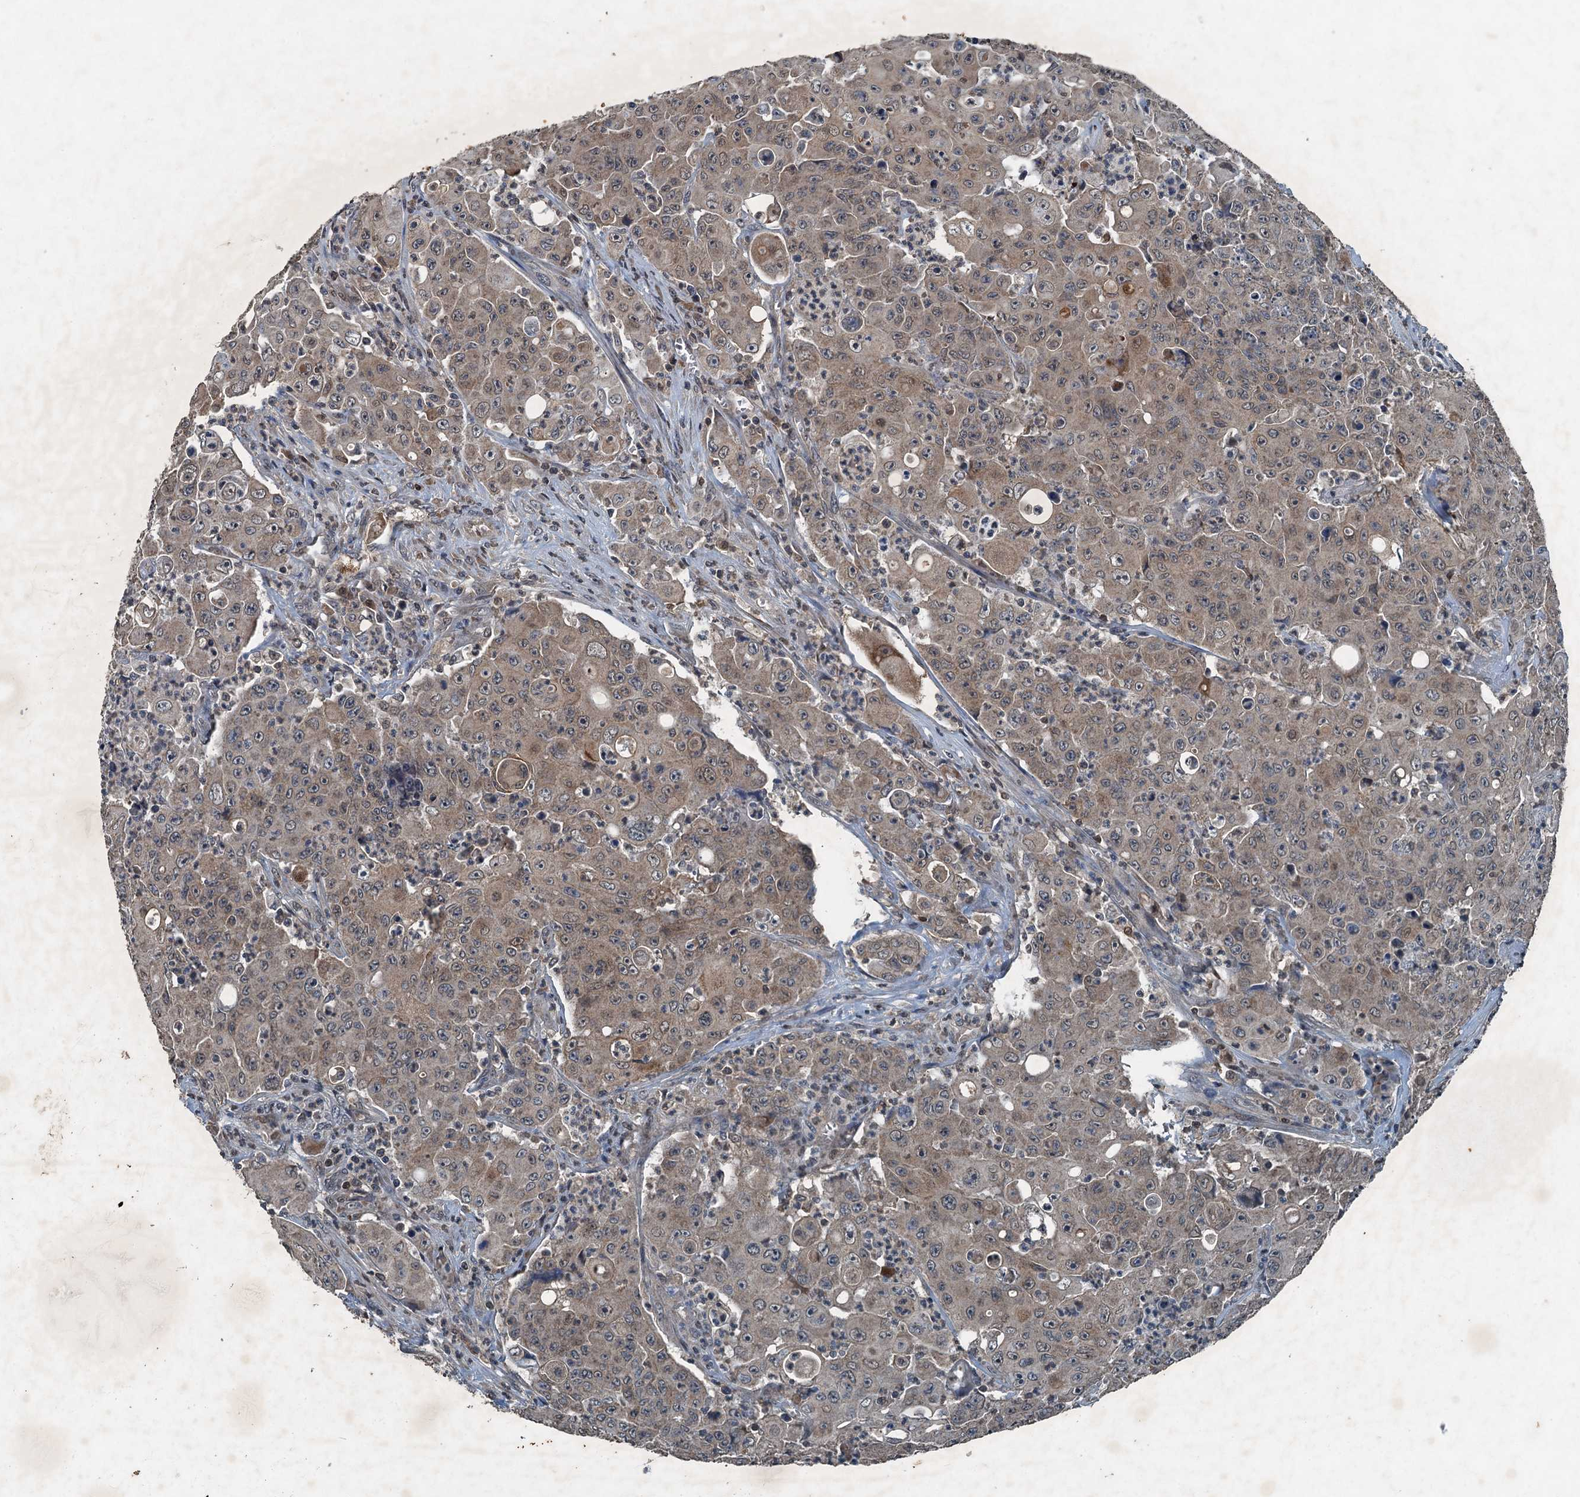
{"staining": {"intensity": "weak", "quantity": "25%-75%", "location": "cytoplasmic/membranous"}, "tissue": "colorectal cancer", "cell_type": "Tumor cells", "image_type": "cancer", "snomed": [{"axis": "morphology", "description": "Adenocarcinoma, NOS"}, {"axis": "topography", "description": "Colon"}], "caption": "Colorectal cancer tissue shows weak cytoplasmic/membranous expression in approximately 25%-75% of tumor cells, visualized by immunohistochemistry. The protein is shown in brown color, while the nuclei are stained blue.", "gene": "TCTN1", "patient": {"sex": "male", "age": 51}}